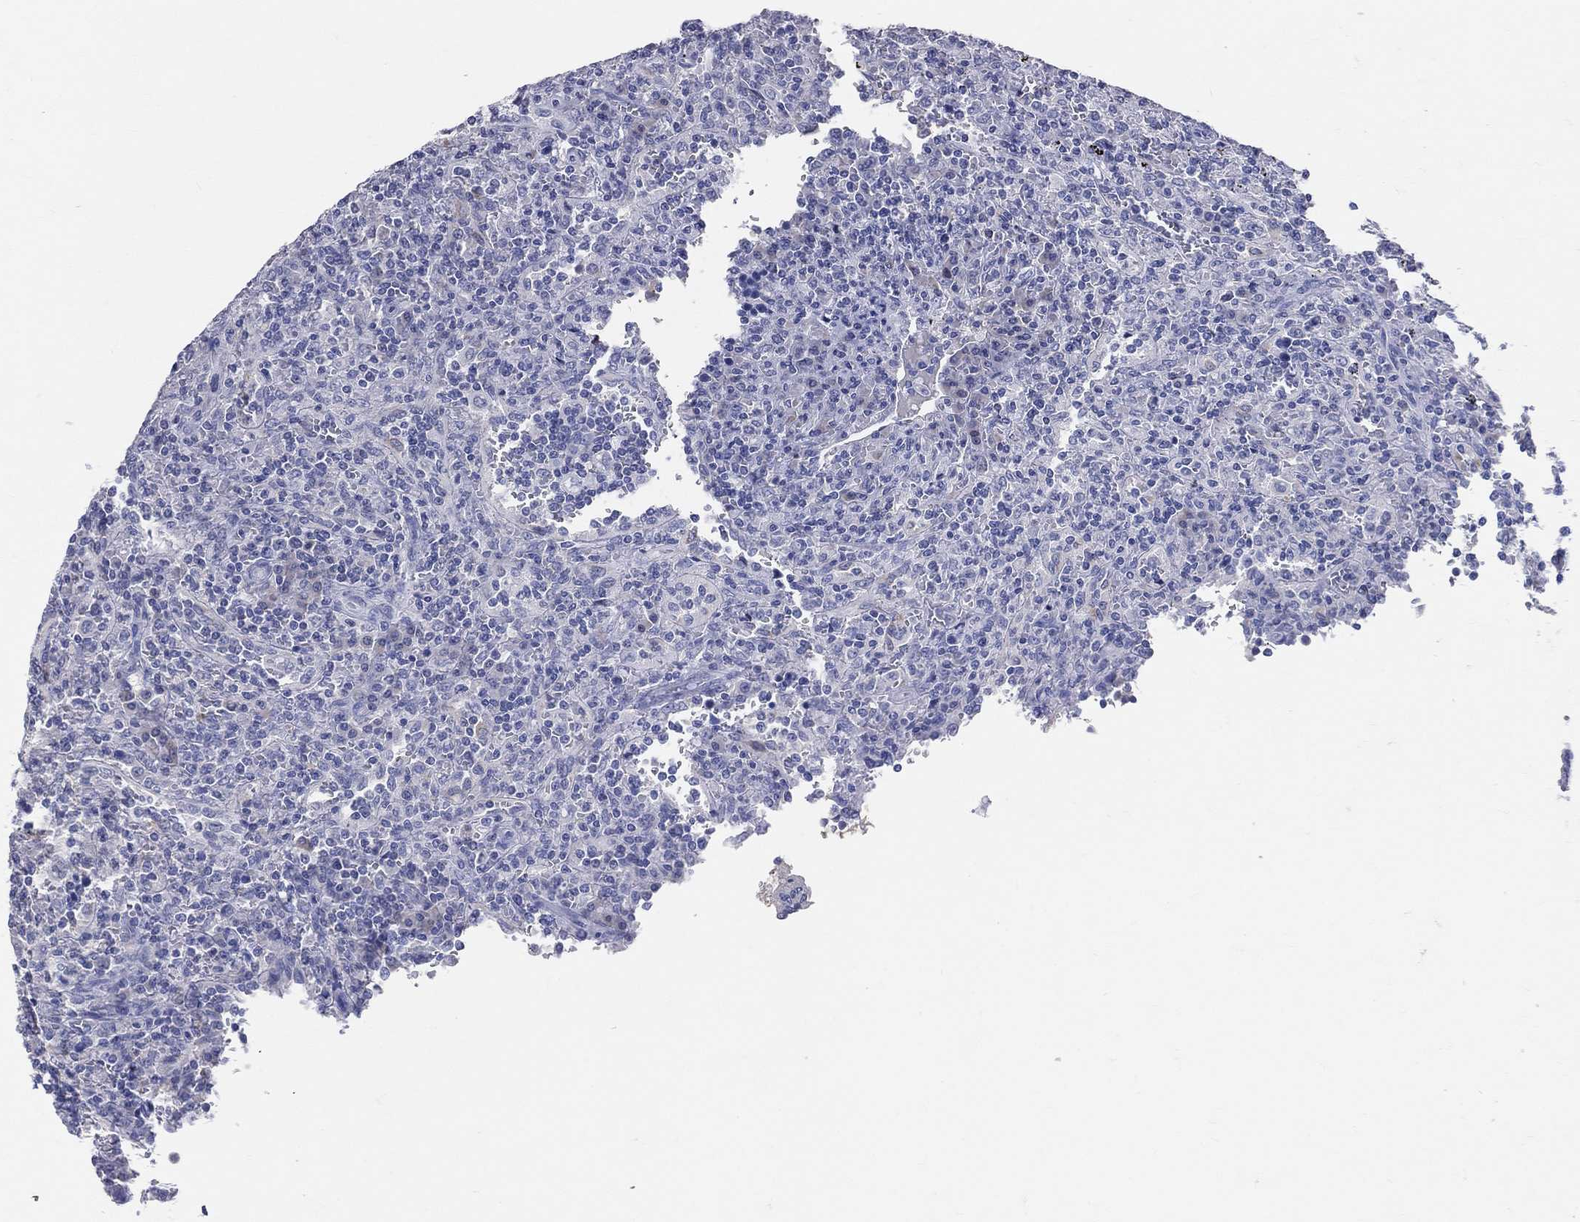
{"staining": {"intensity": "negative", "quantity": "none", "location": "none"}, "tissue": "lymphoma", "cell_type": "Tumor cells", "image_type": "cancer", "snomed": [{"axis": "morphology", "description": "Malignant lymphoma, non-Hodgkin's type, Low grade"}, {"axis": "topography", "description": "Spleen"}], "caption": "This is an immunohistochemistry (IHC) photomicrograph of malignant lymphoma, non-Hodgkin's type (low-grade). There is no staining in tumor cells.", "gene": "LAT", "patient": {"sex": "male", "age": 62}}